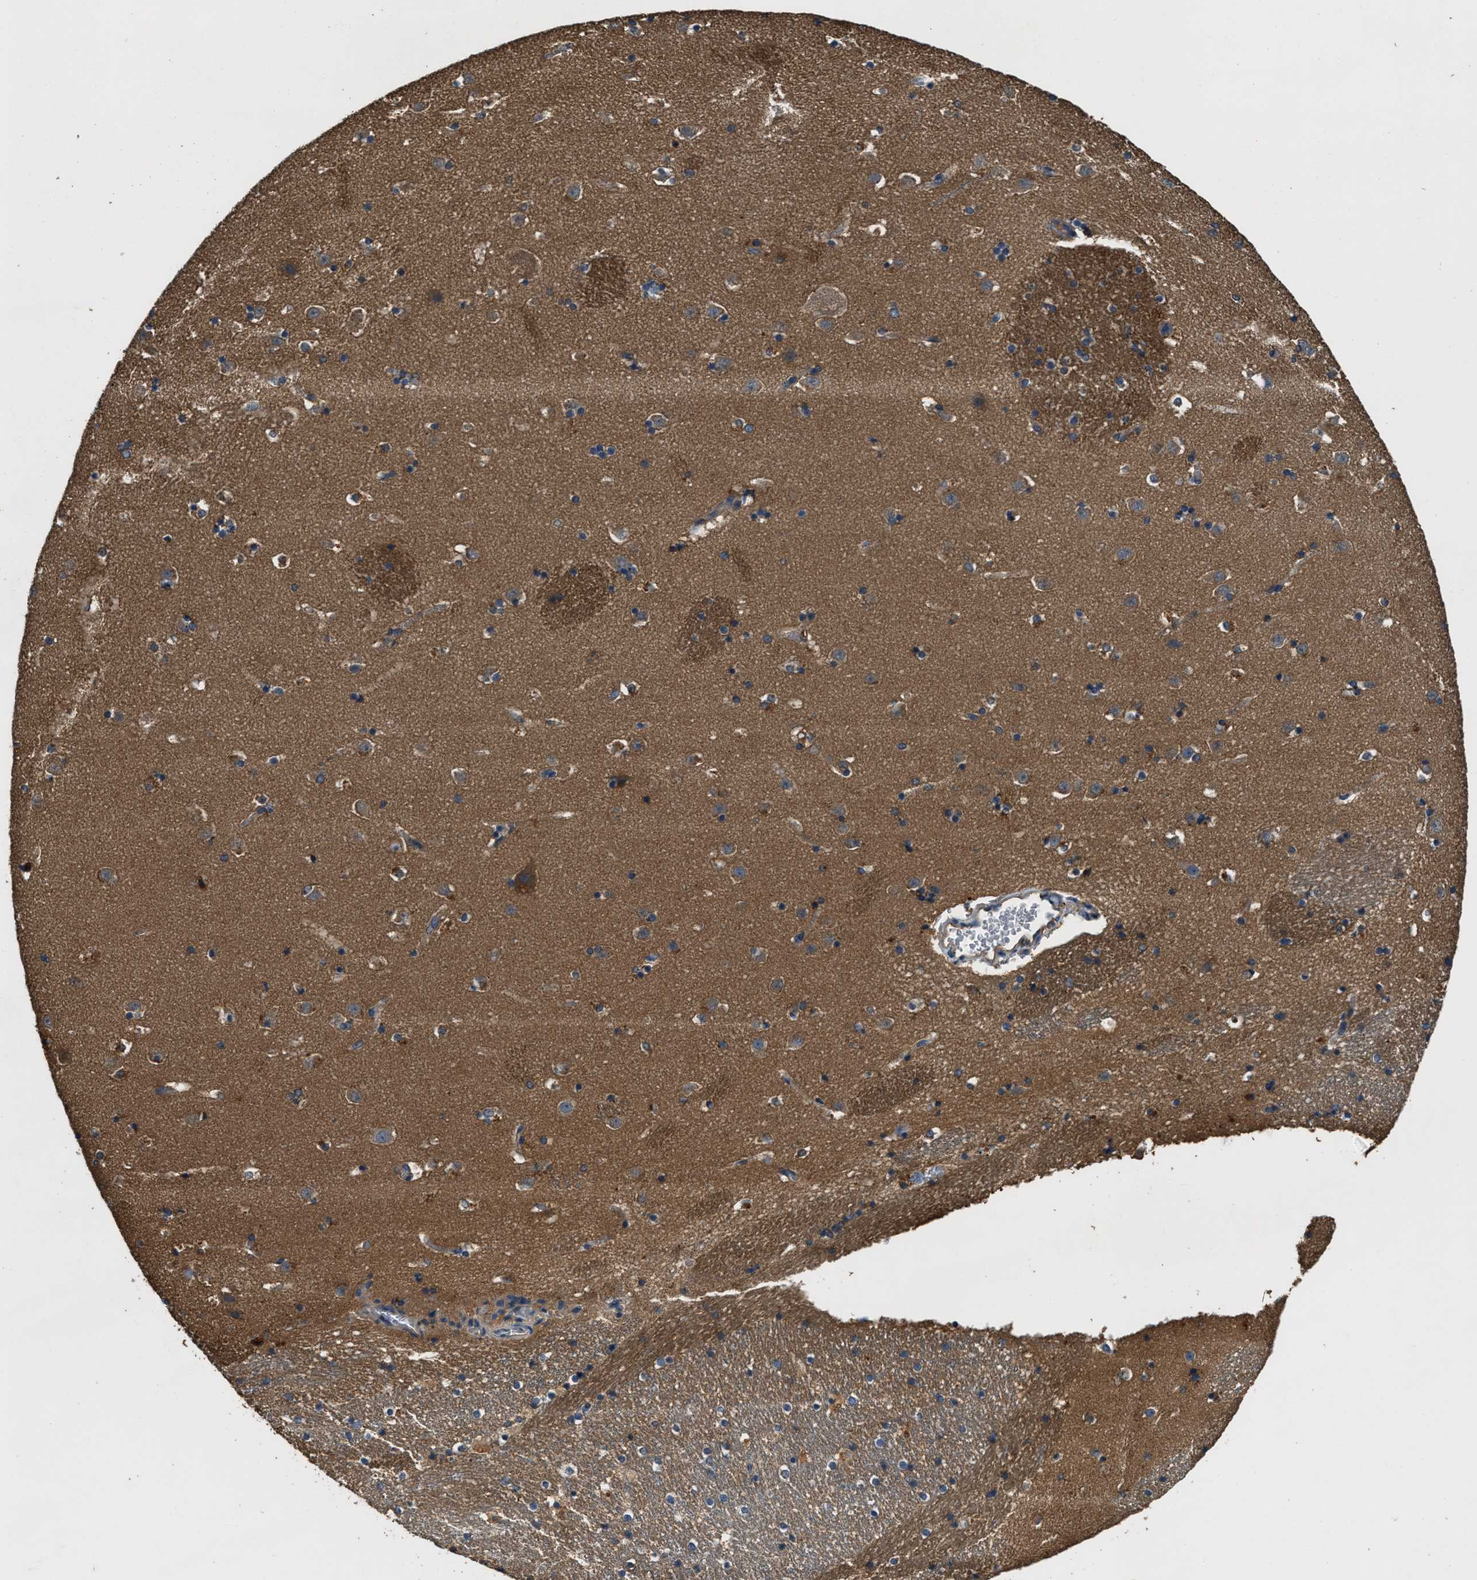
{"staining": {"intensity": "moderate", "quantity": "25%-75%", "location": "cytoplasmic/membranous"}, "tissue": "caudate", "cell_type": "Glial cells", "image_type": "normal", "snomed": [{"axis": "morphology", "description": "Normal tissue, NOS"}, {"axis": "topography", "description": "Lateral ventricle wall"}], "caption": "Glial cells show moderate cytoplasmic/membranous positivity in about 25%-75% of cells in normal caudate.", "gene": "BLOC1S1", "patient": {"sex": "male", "age": 45}}